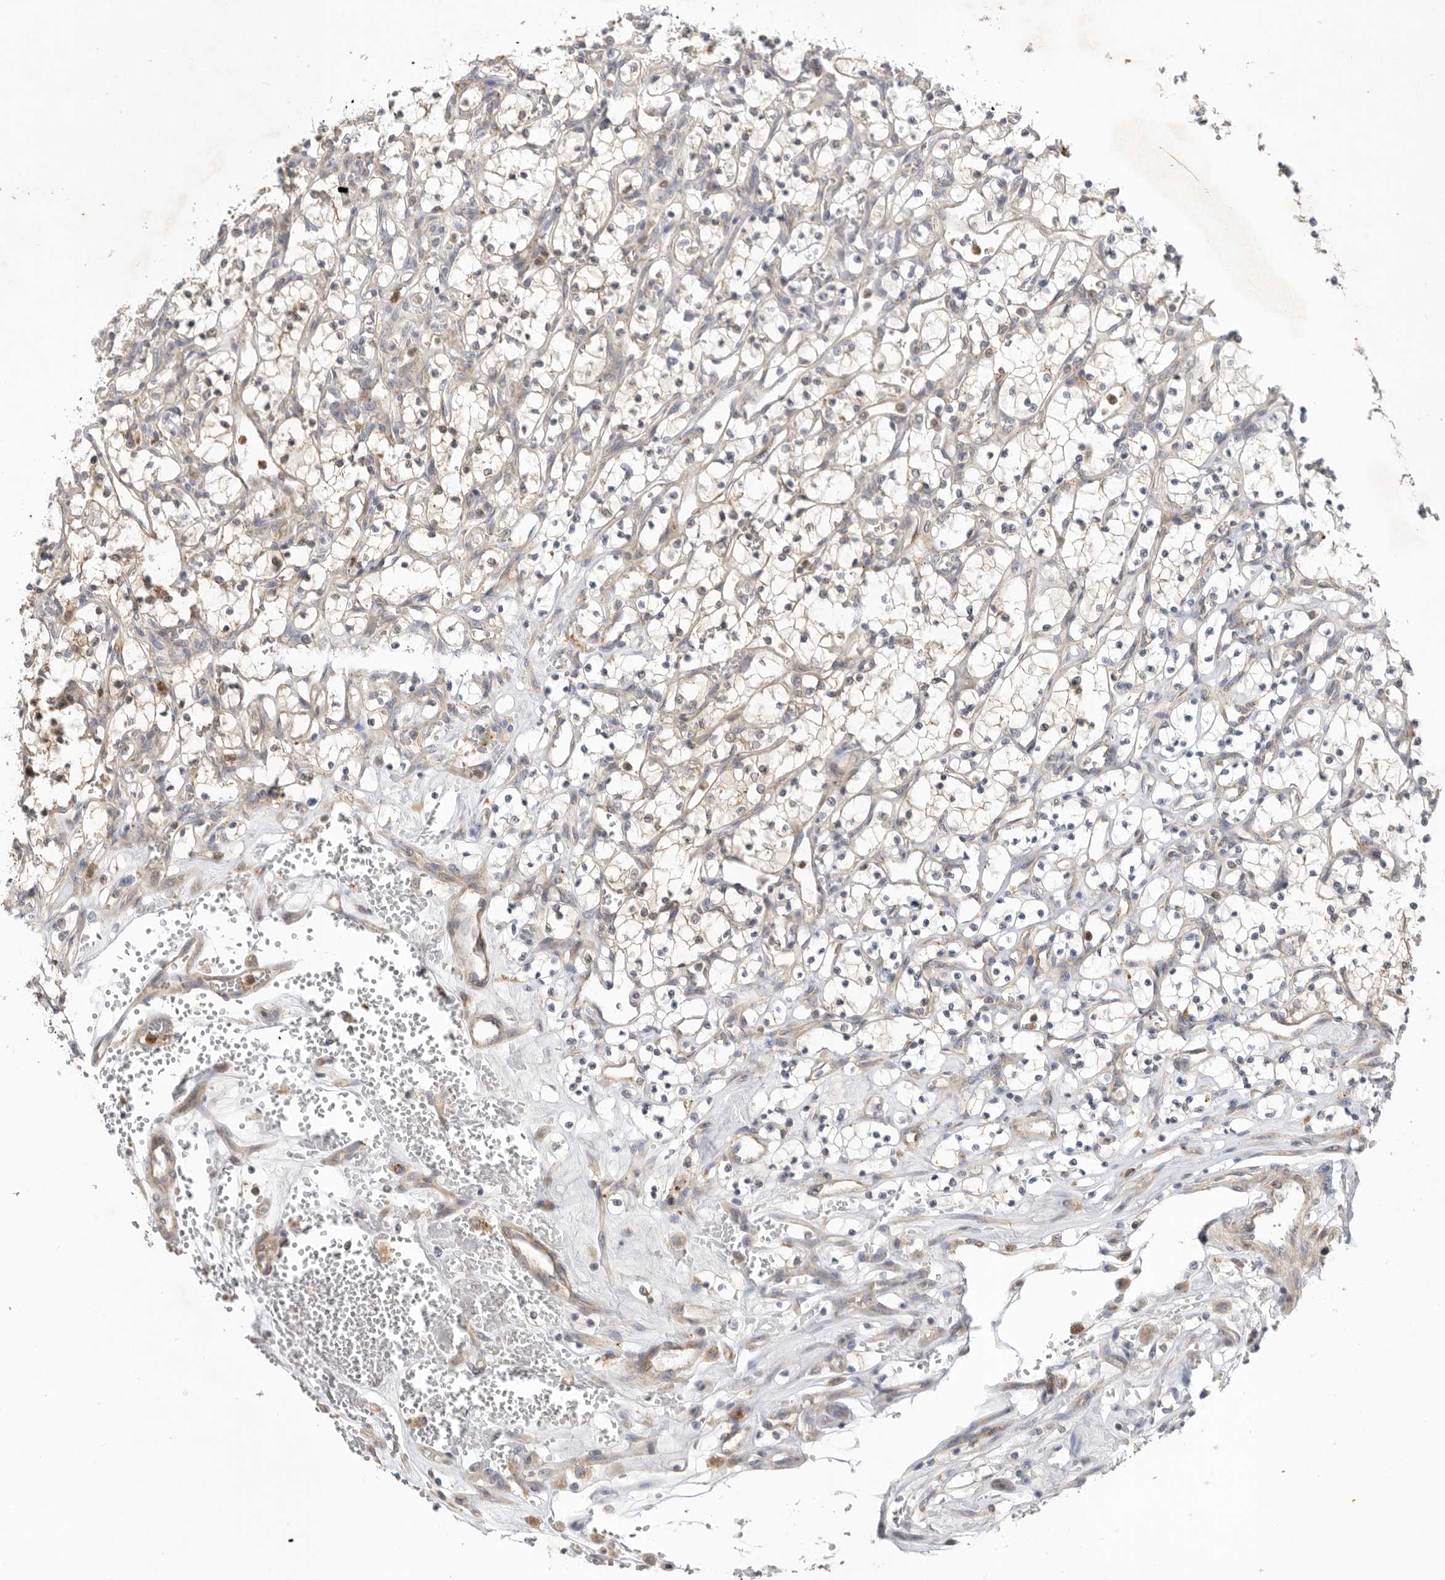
{"staining": {"intensity": "negative", "quantity": "none", "location": "none"}, "tissue": "renal cancer", "cell_type": "Tumor cells", "image_type": "cancer", "snomed": [{"axis": "morphology", "description": "Adenocarcinoma, NOS"}, {"axis": "topography", "description": "Kidney"}], "caption": "High magnification brightfield microscopy of adenocarcinoma (renal) stained with DAB (brown) and counterstained with hematoxylin (blue): tumor cells show no significant staining.", "gene": "GNE", "patient": {"sex": "female", "age": 69}}